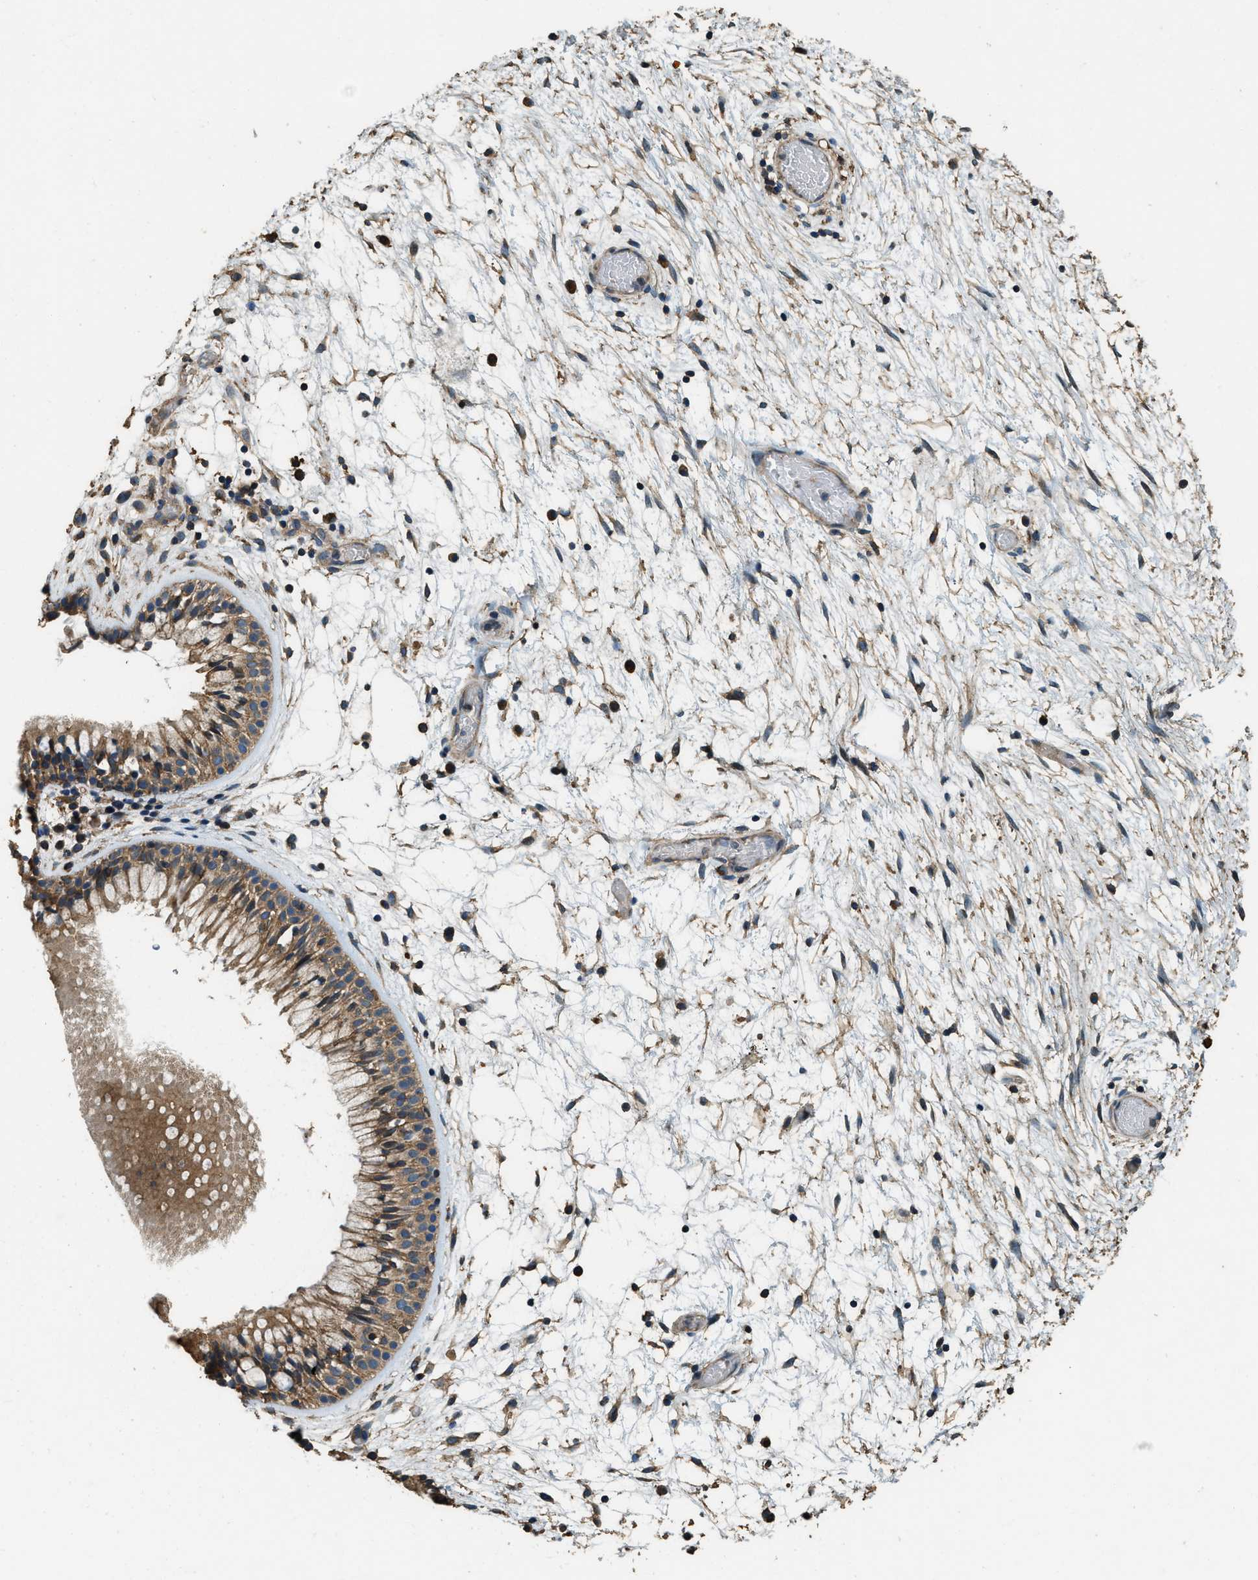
{"staining": {"intensity": "moderate", "quantity": ">75%", "location": "cytoplasmic/membranous"}, "tissue": "nasopharynx", "cell_type": "Respiratory epithelial cells", "image_type": "normal", "snomed": [{"axis": "morphology", "description": "Normal tissue, NOS"}, {"axis": "morphology", "description": "Inflammation, NOS"}, {"axis": "topography", "description": "Nasopharynx"}], "caption": "A high-resolution photomicrograph shows immunohistochemistry (IHC) staining of benign nasopharynx, which demonstrates moderate cytoplasmic/membranous positivity in about >75% of respiratory epithelial cells. Ihc stains the protein of interest in brown and the nuclei are stained blue.", "gene": "ERGIC1", "patient": {"sex": "male", "age": 48}}